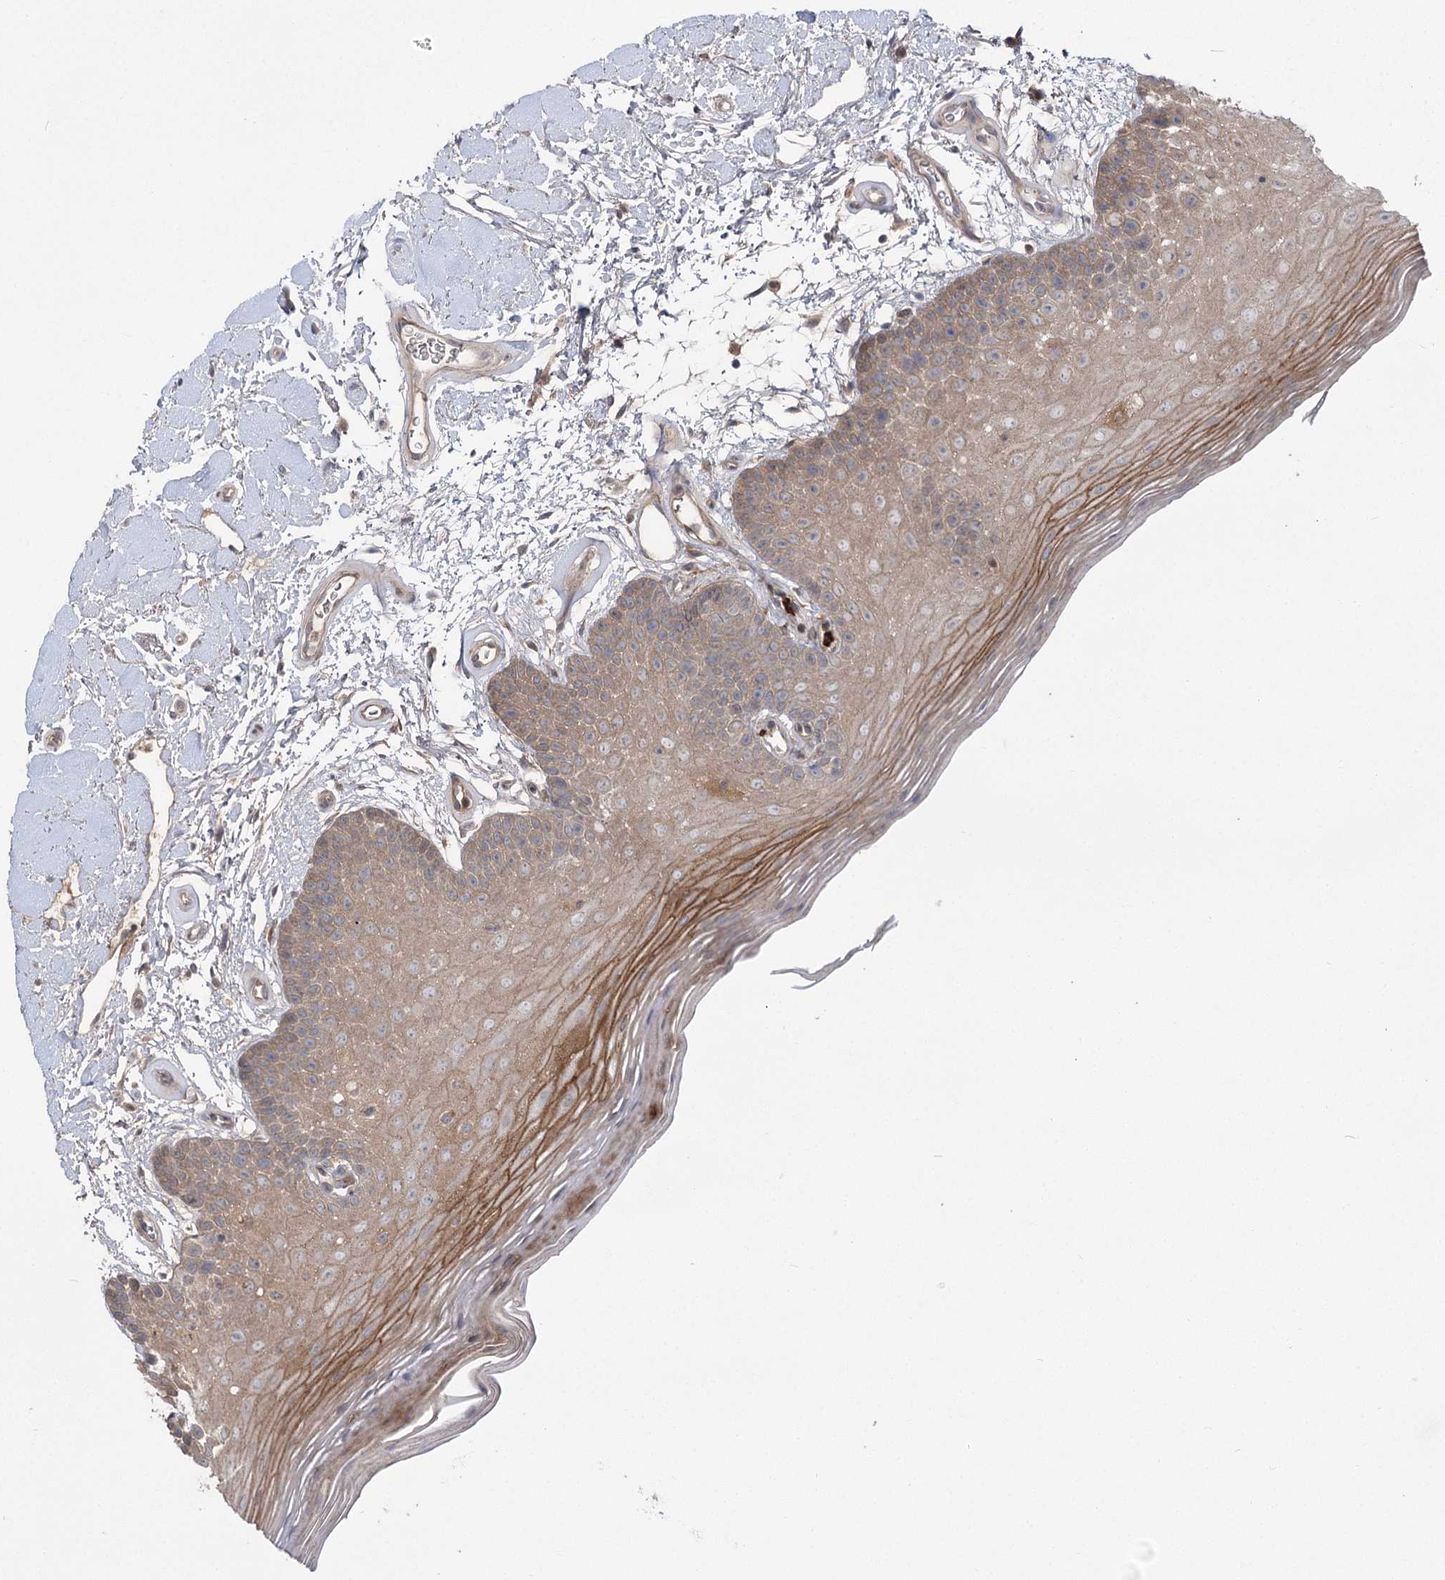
{"staining": {"intensity": "moderate", "quantity": ">75%", "location": "cytoplasmic/membranous"}, "tissue": "oral mucosa", "cell_type": "Squamous epithelial cells", "image_type": "normal", "snomed": [{"axis": "morphology", "description": "Normal tissue, NOS"}, {"axis": "topography", "description": "Oral tissue"}], "caption": "Protein staining of benign oral mucosa shows moderate cytoplasmic/membranous positivity in approximately >75% of squamous epithelial cells.", "gene": "PLEKHA5", "patient": {"sex": "male", "age": 62}}